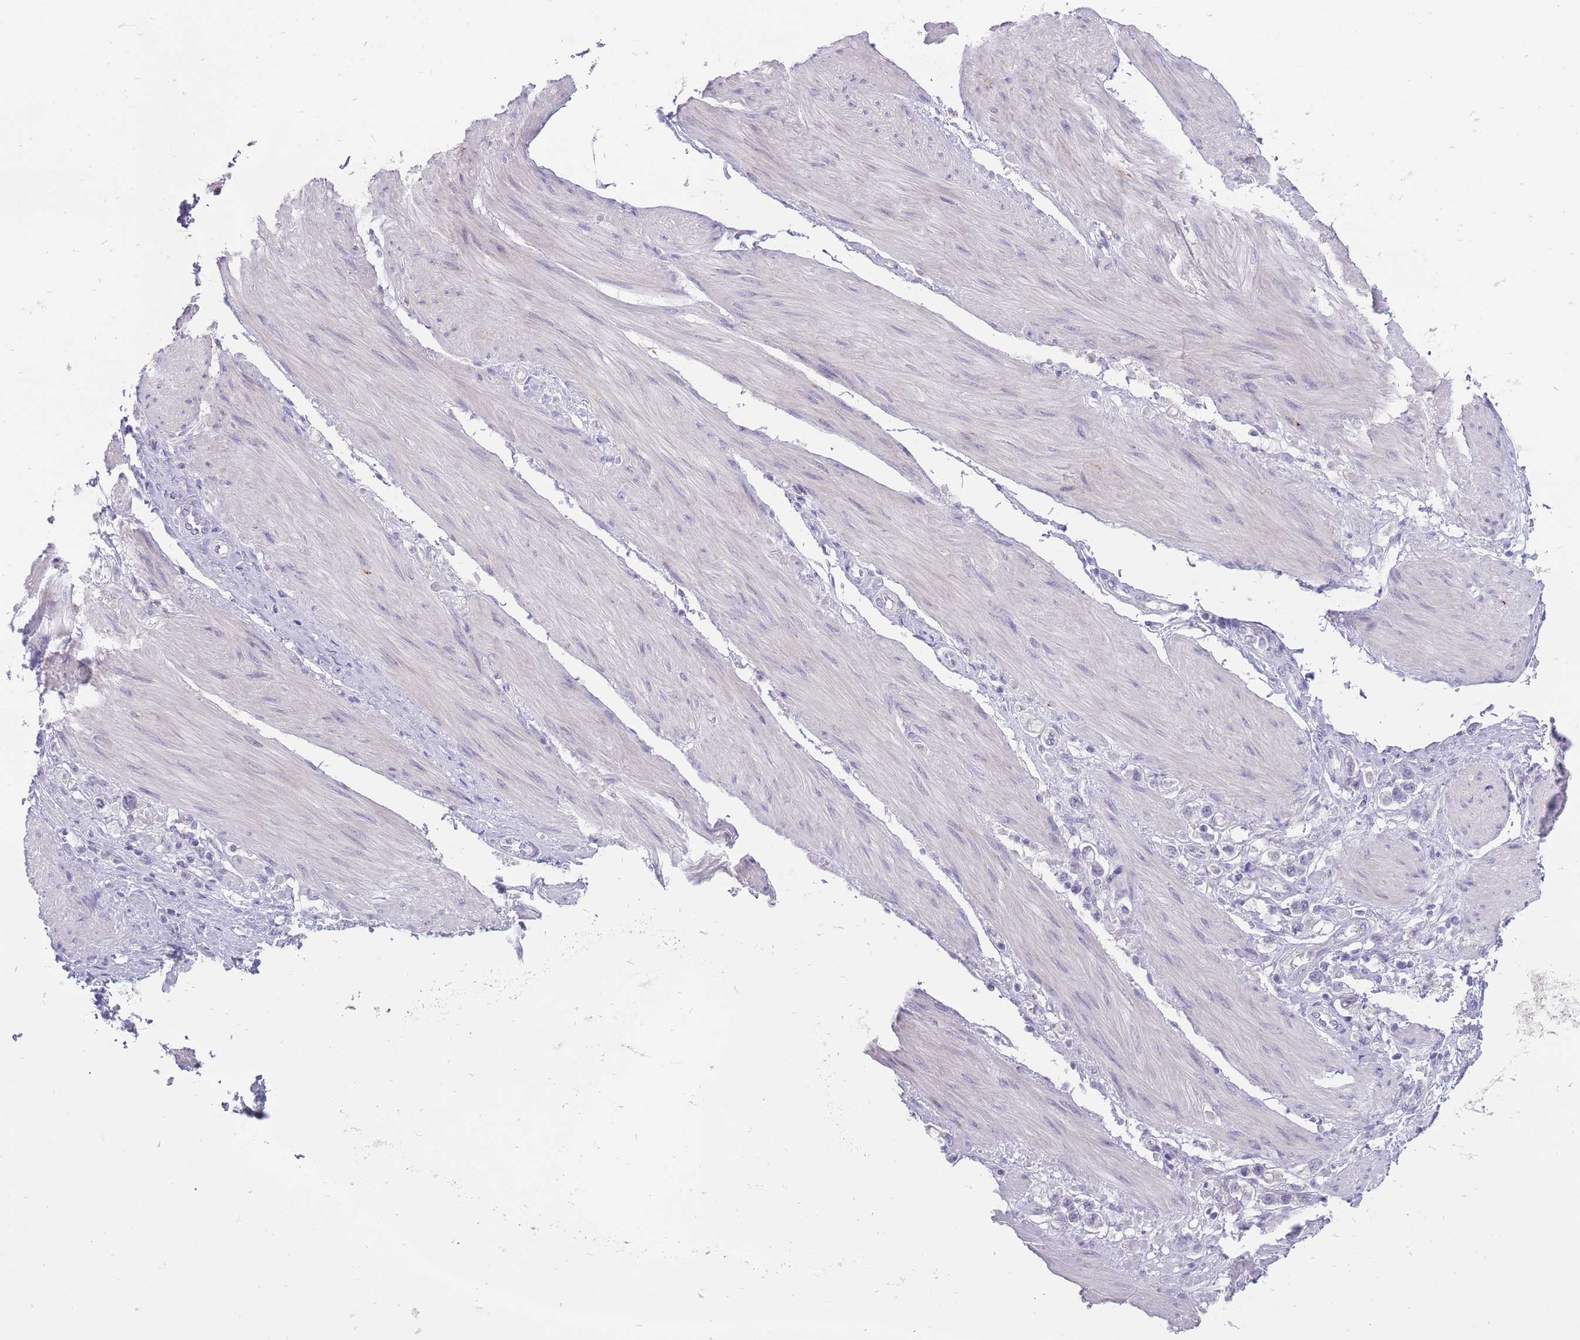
{"staining": {"intensity": "negative", "quantity": "none", "location": "none"}, "tissue": "stomach cancer", "cell_type": "Tumor cells", "image_type": "cancer", "snomed": [{"axis": "morphology", "description": "Adenocarcinoma, NOS"}, {"axis": "topography", "description": "Stomach"}], "caption": "The micrograph shows no staining of tumor cells in stomach cancer (adenocarcinoma). The staining was performed using DAB to visualize the protein expression in brown, while the nuclei were stained in blue with hematoxylin (Magnification: 20x).", "gene": "ERICH4", "patient": {"sex": "female", "age": 65}}